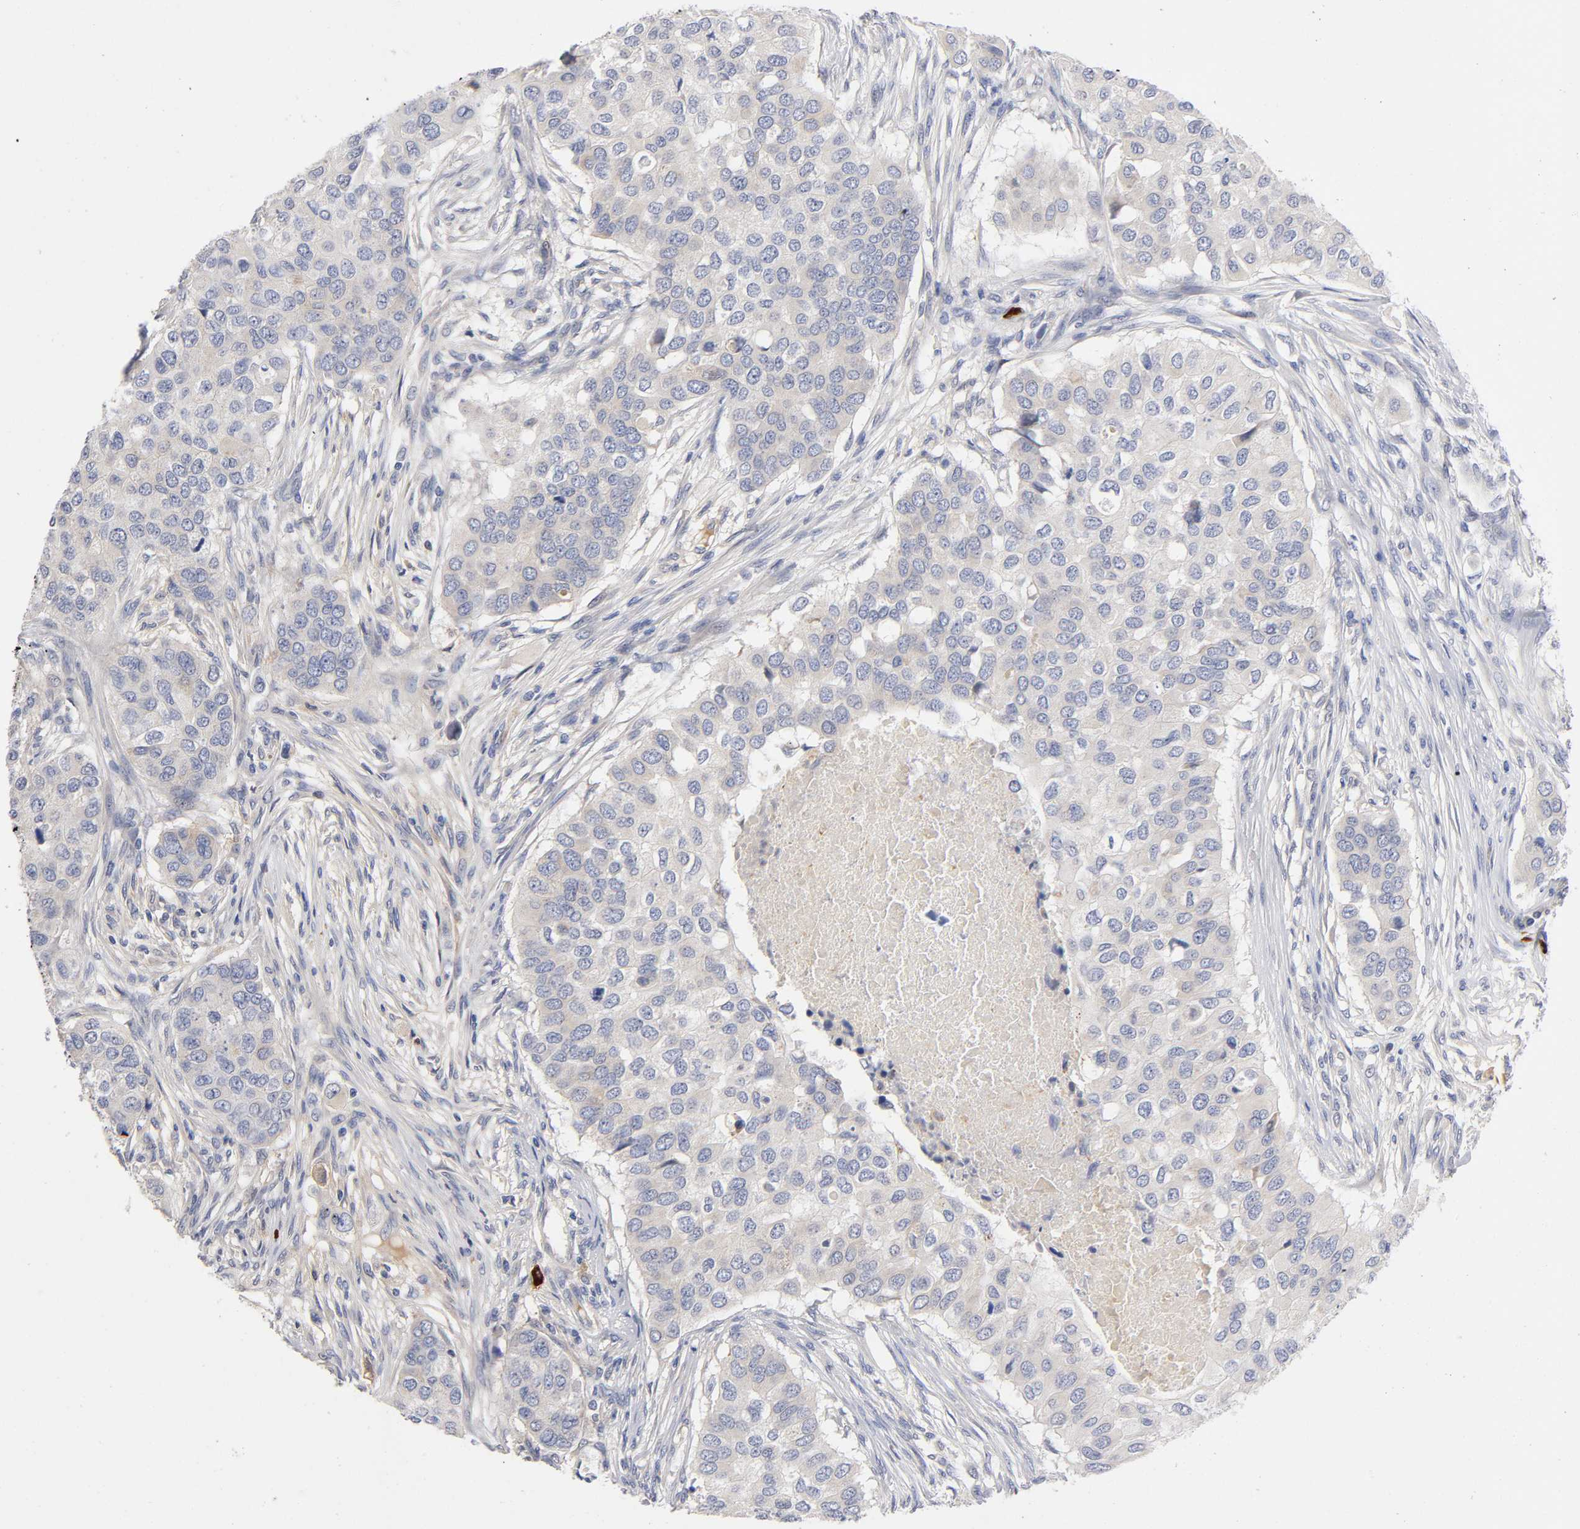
{"staining": {"intensity": "weak", "quantity": "25%-75%", "location": "cytoplasmic/membranous"}, "tissue": "breast cancer", "cell_type": "Tumor cells", "image_type": "cancer", "snomed": [{"axis": "morphology", "description": "Normal tissue, NOS"}, {"axis": "morphology", "description": "Duct carcinoma"}, {"axis": "topography", "description": "Breast"}], "caption": "This is a photomicrograph of immunohistochemistry (IHC) staining of breast invasive ductal carcinoma, which shows weak staining in the cytoplasmic/membranous of tumor cells.", "gene": "NOVA1", "patient": {"sex": "female", "age": 49}}